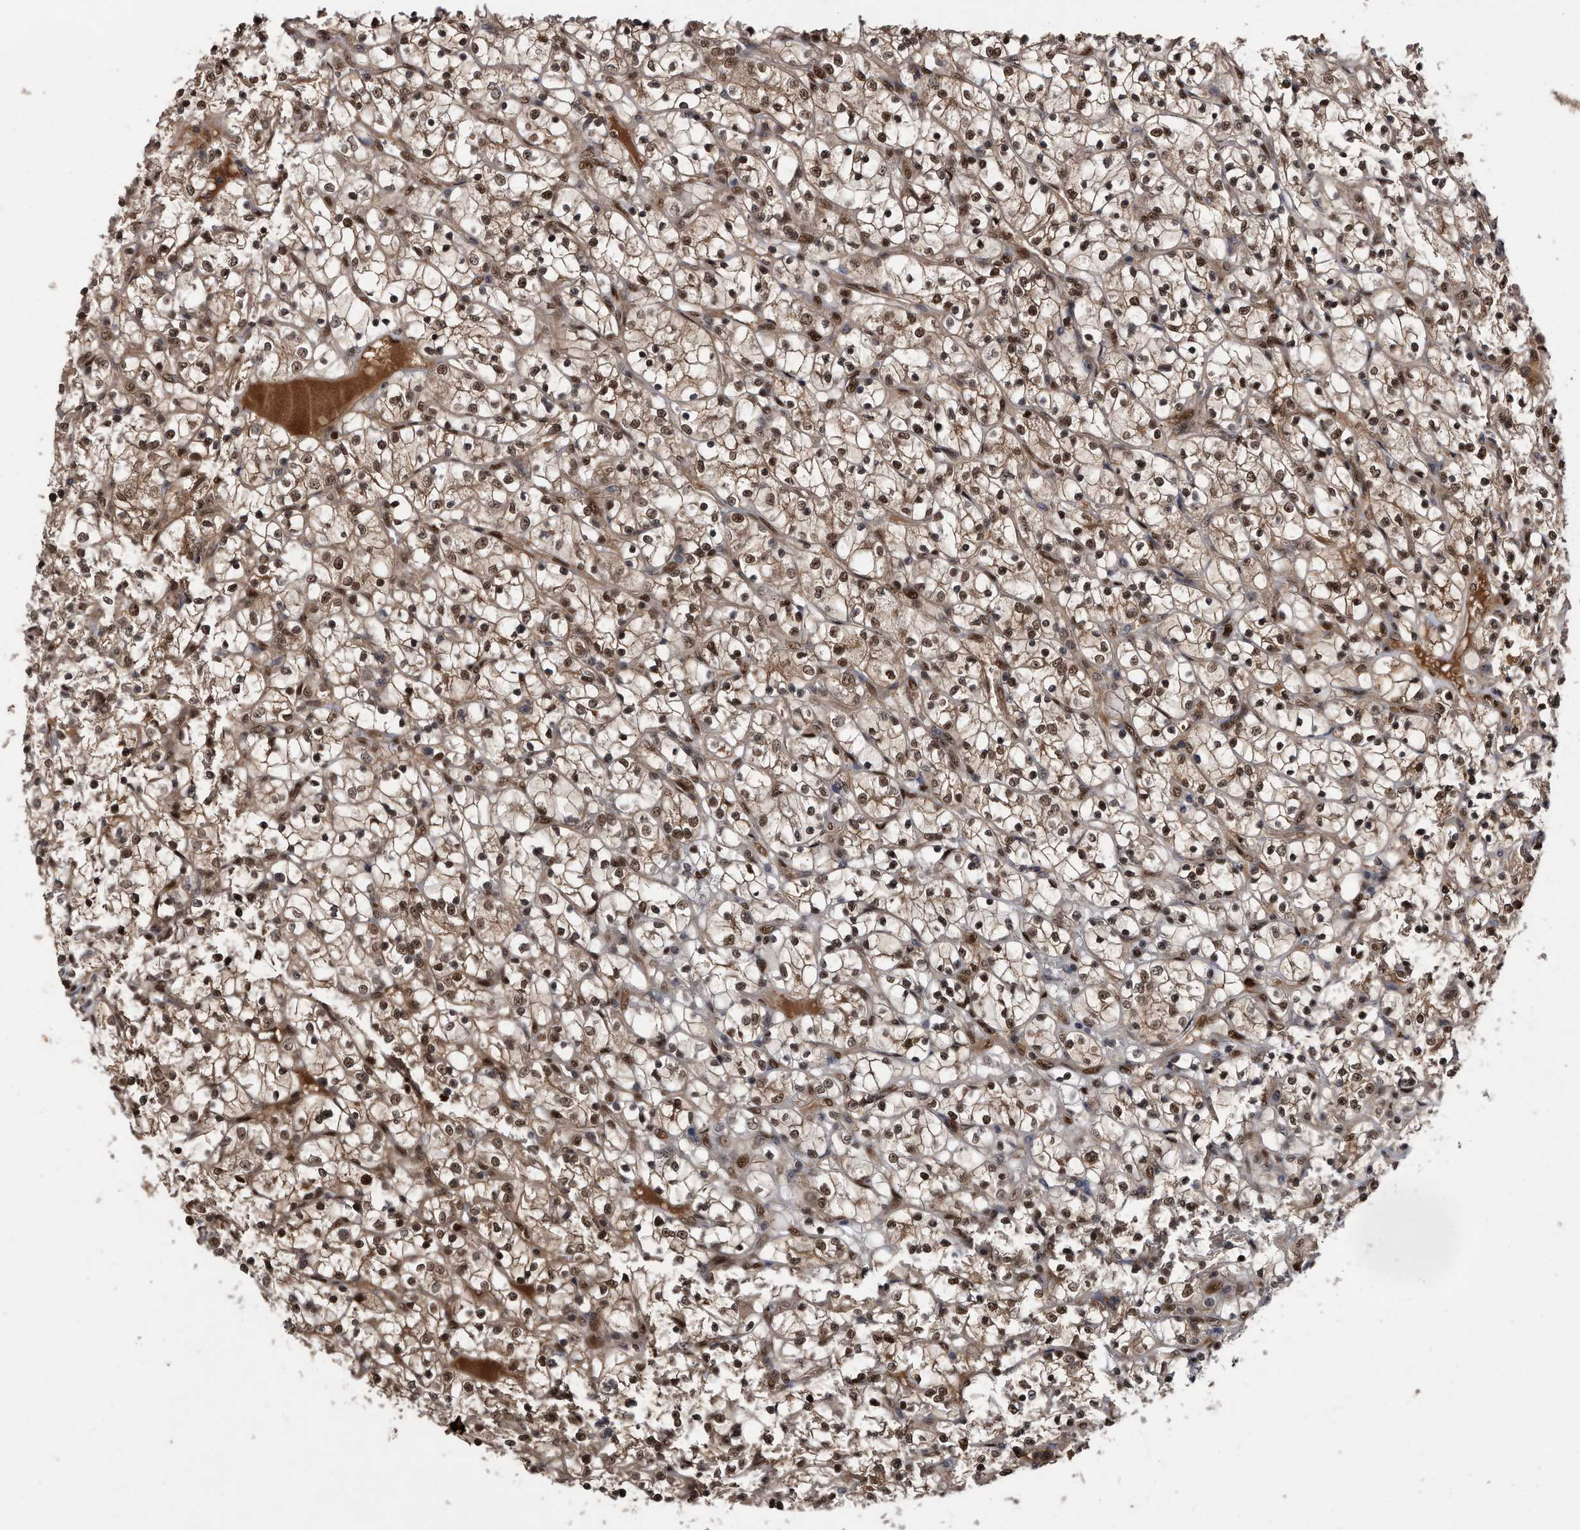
{"staining": {"intensity": "moderate", "quantity": ">75%", "location": "cytoplasmic/membranous,nuclear"}, "tissue": "renal cancer", "cell_type": "Tumor cells", "image_type": "cancer", "snomed": [{"axis": "morphology", "description": "Adenocarcinoma, NOS"}, {"axis": "topography", "description": "Kidney"}], "caption": "Renal adenocarcinoma stained for a protein (brown) demonstrates moderate cytoplasmic/membranous and nuclear positive positivity in about >75% of tumor cells.", "gene": "RAD23B", "patient": {"sex": "female", "age": 69}}